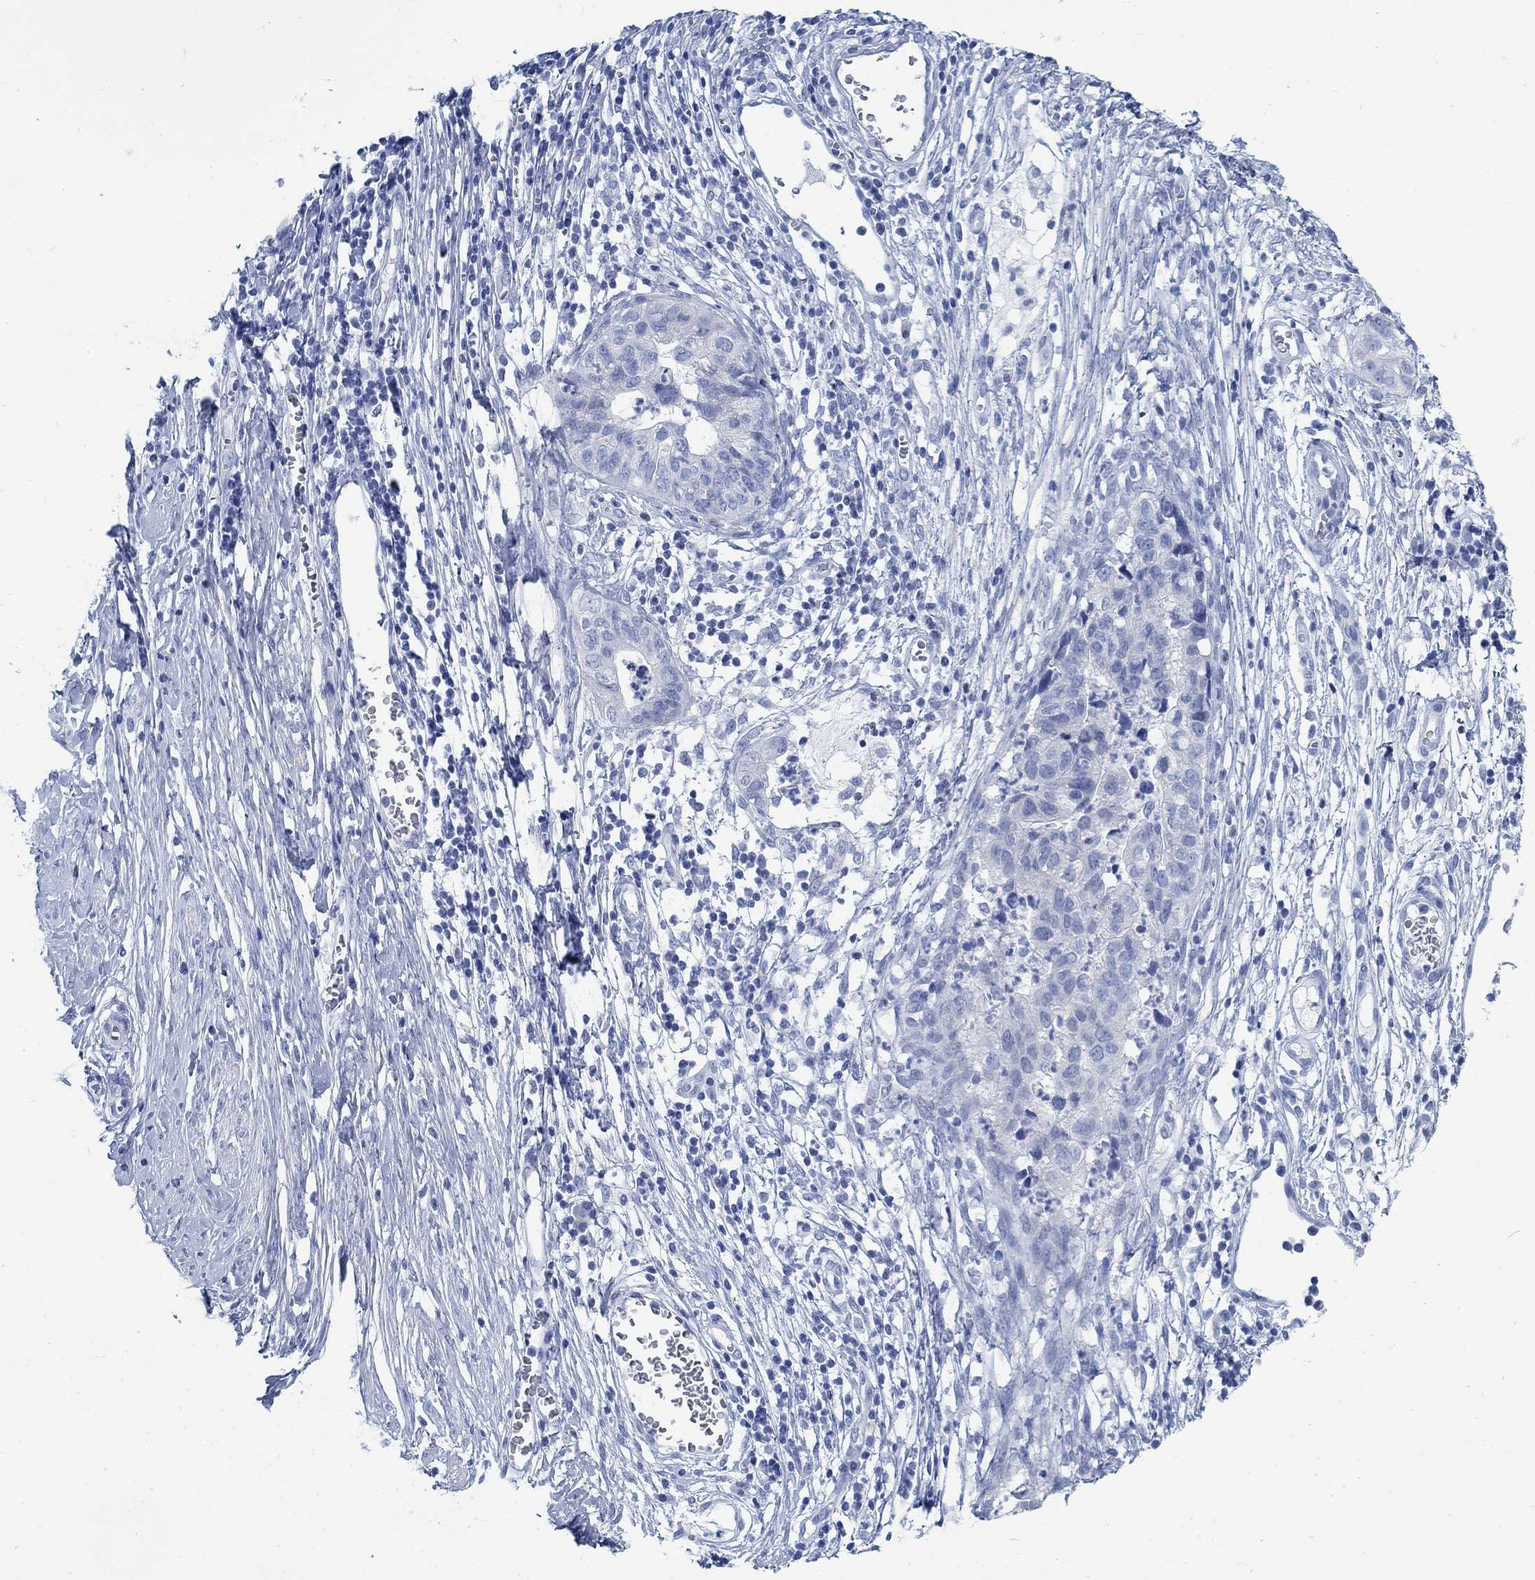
{"staining": {"intensity": "negative", "quantity": "none", "location": "none"}, "tissue": "cervical cancer", "cell_type": "Tumor cells", "image_type": "cancer", "snomed": [{"axis": "morphology", "description": "Adenocarcinoma, NOS"}, {"axis": "topography", "description": "Cervix"}], "caption": "Tumor cells are negative for protein expression in human cervical cancer.", "gene": "RBM20", "patient": {"sex": "female", "age": 44}}